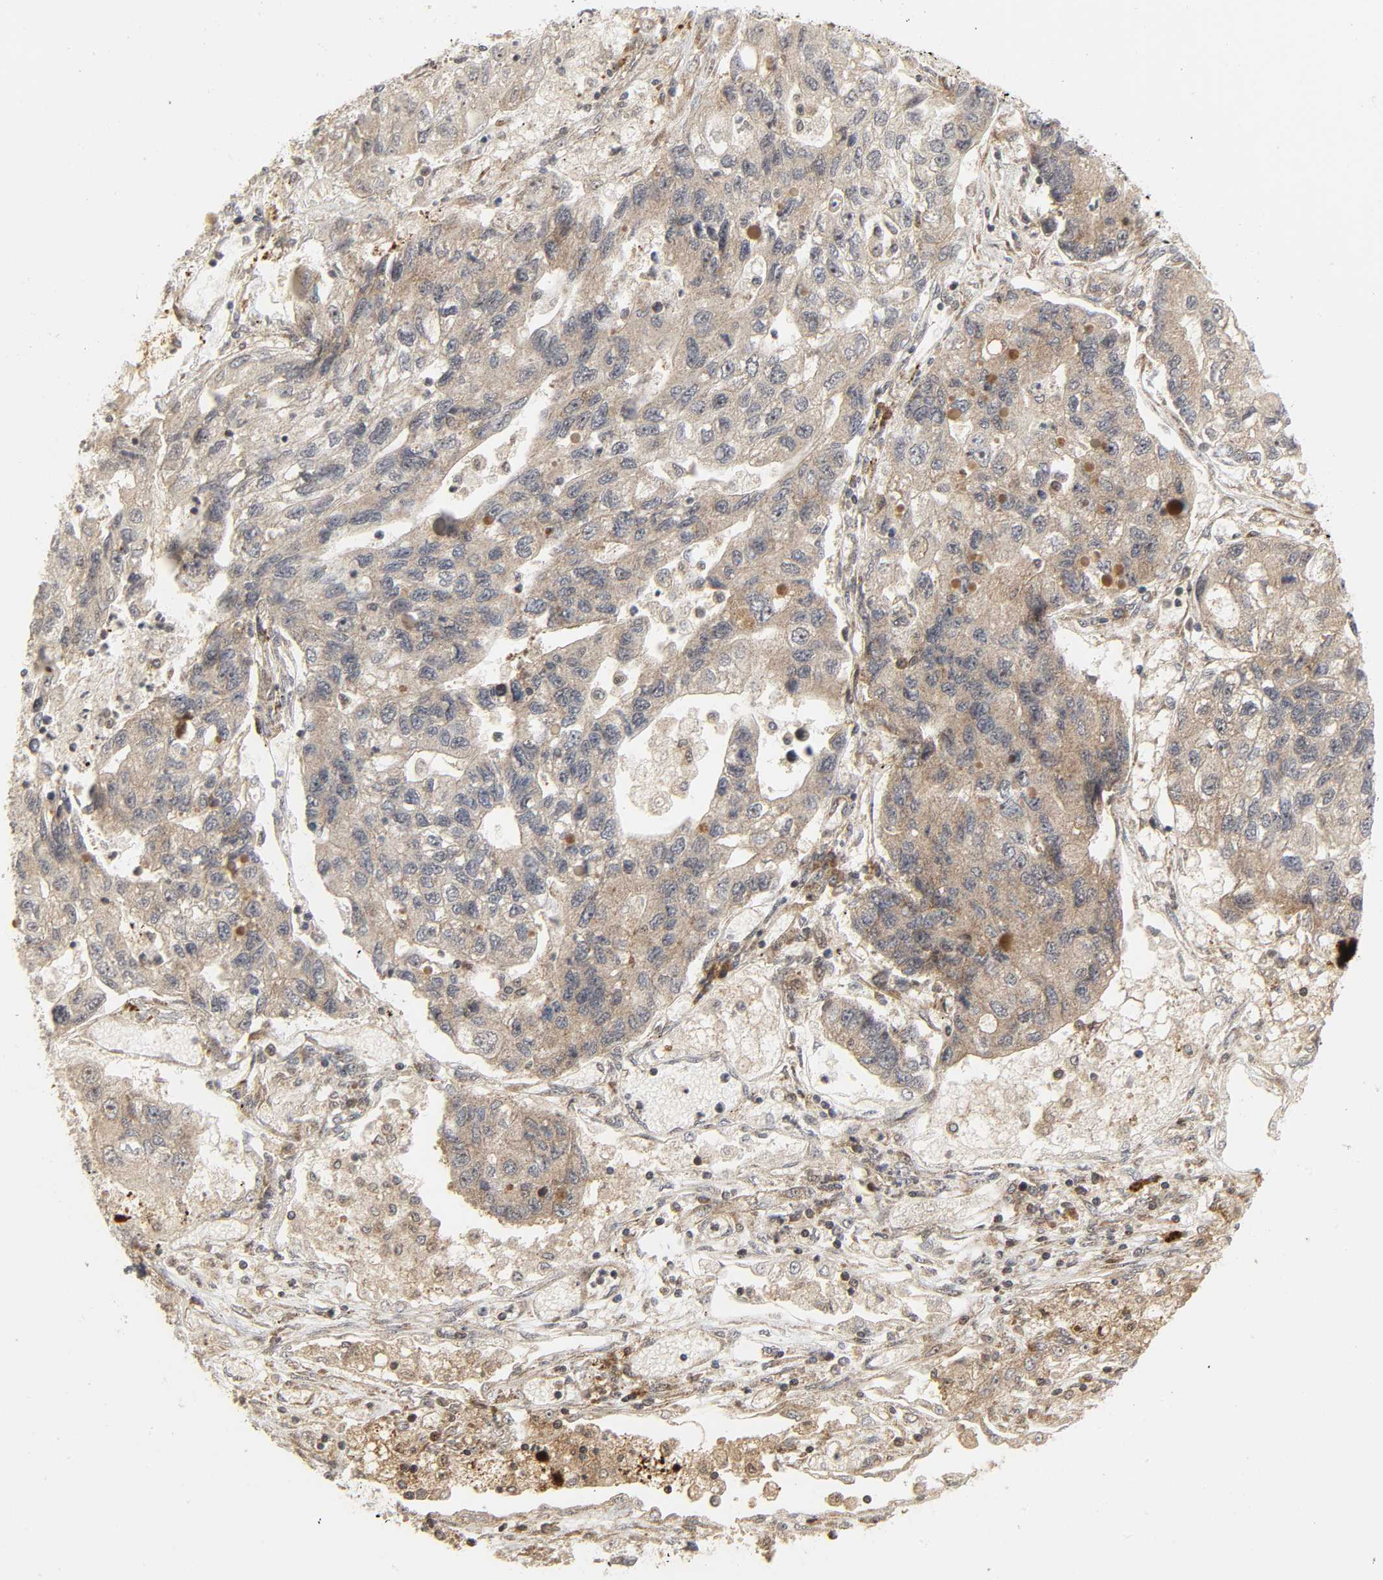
{"staining": {"intensity": "moderate", "quantity": ">75%", "location": "cytoplasmic/membranous"}, "tissue": "lung cancer", "cell_type": "Tumor cells", "image_type": "cancer", "snomed": [{"axis": "morphology", "description": "Adenocarcinoma, NOS"}, {"axis": "topography", "description": "Lung"}], "caption": "Immunohistochemistry staining of lung adenocarcinoma, which shows medium levels of moderate cytoplasmic/membranous positivity in approximately >75% of tumor cells indicating moderate cytoplasmic/membranous protein staining. The staining was performed using DAB (3,3'-diaminobenzidine) (brown) for protein detection and nuclei were counterstained in hematoxylin (blue).", "gene": "CHUK", "patient": {"sex": "female", "age": 51}}